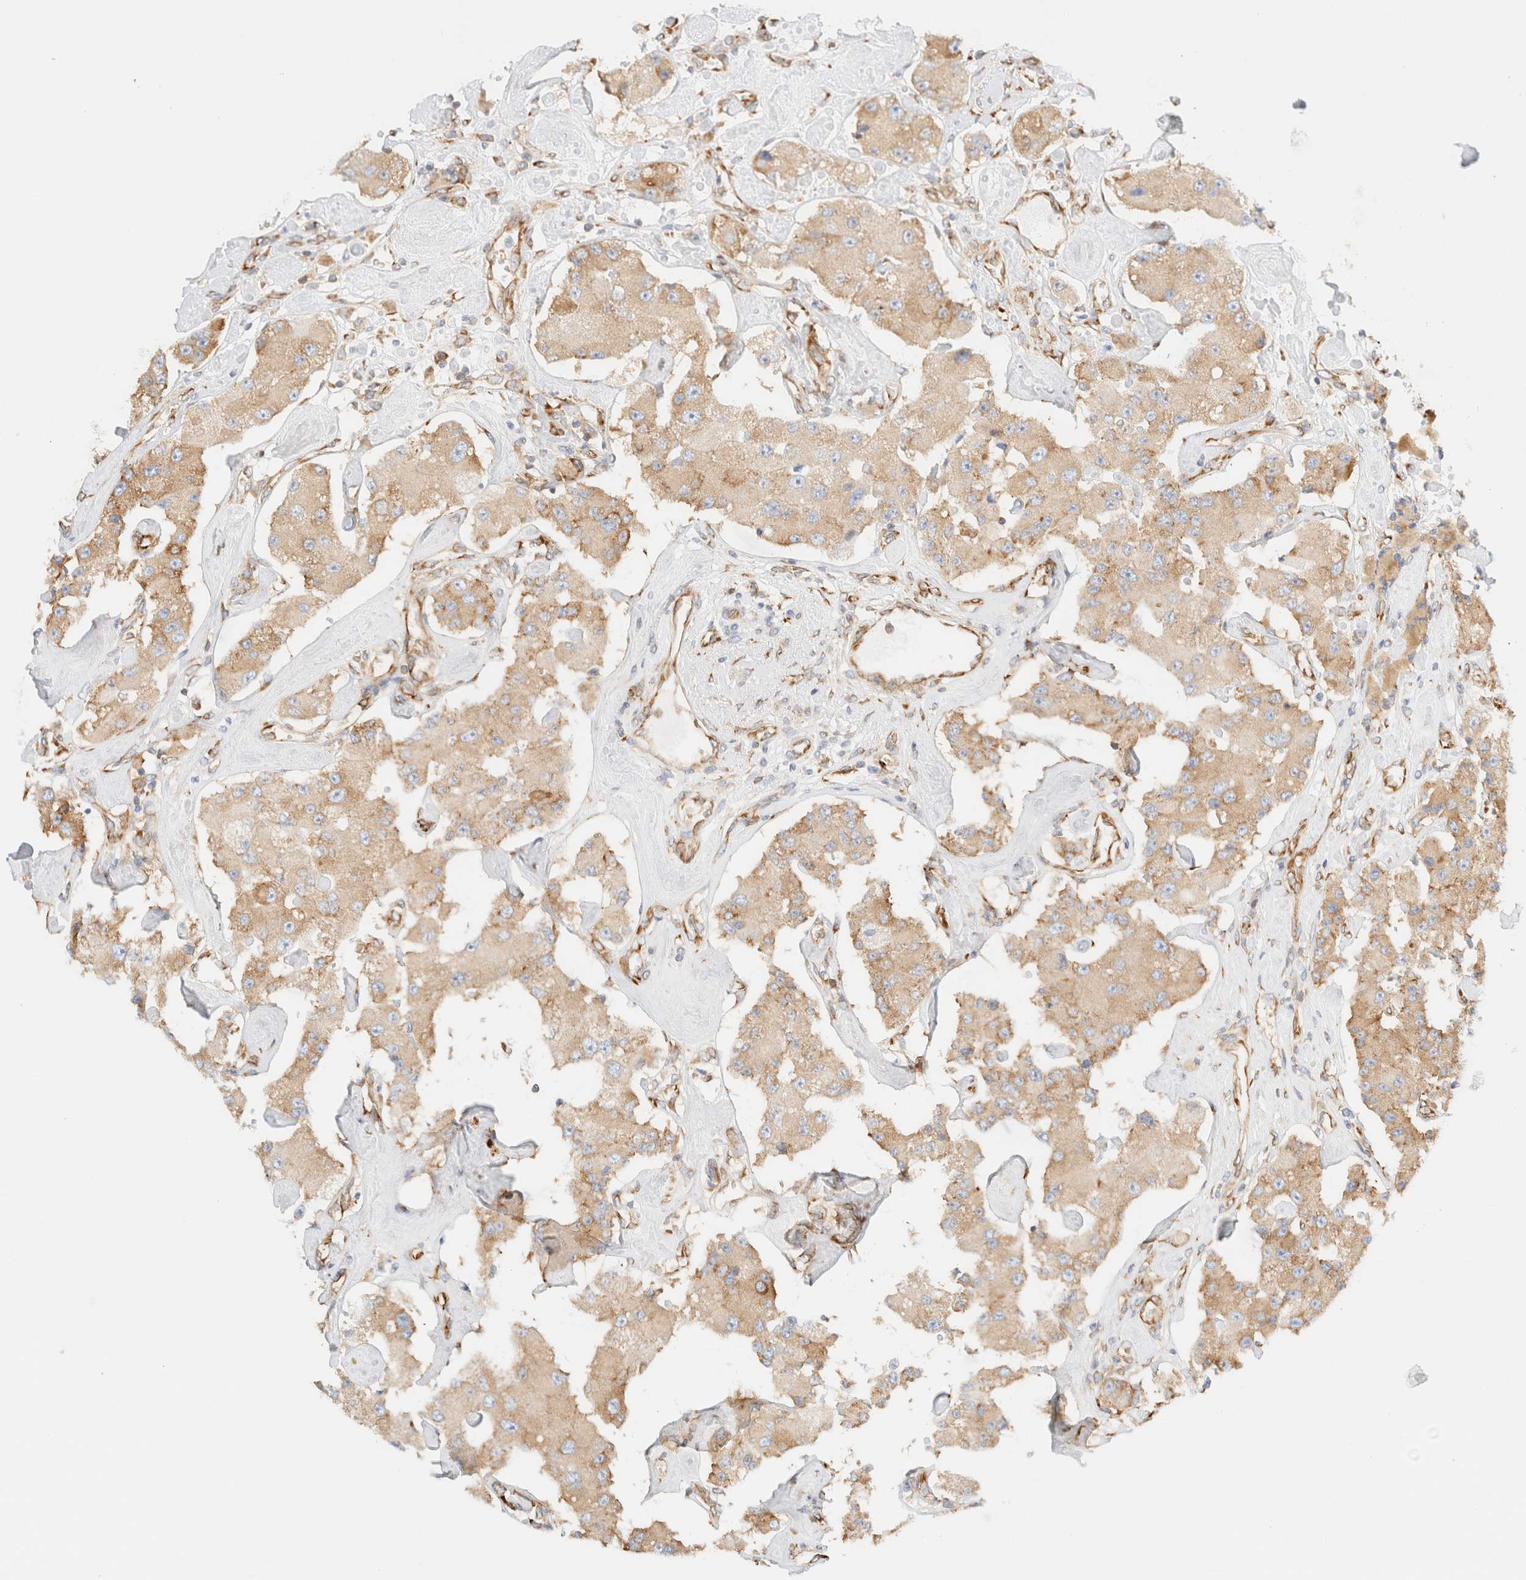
{"staining": {"intensity": "moderate", "quantity": "25%-75%", "location": "cytoplasmic/membranous"}, "tissue": "carcinoid", "cell_type": "Tumor cells", "image_type": "cancer", "snomed": [{"axis": "morphology", "description": "Carcinoid, malignant, NOS"}, {"axis": "topography", "description": "Pancreas"}], "caption": "This photomicrograph exhibits immunohistochemistry (IHC) staining of human carcinoid, with medium moderate cytoplasmic/membranous positivity in about 25%-75% of tumor cells.", "gene": "ZC2HC1A", "patient": {"sex": "male", "age": 41}}